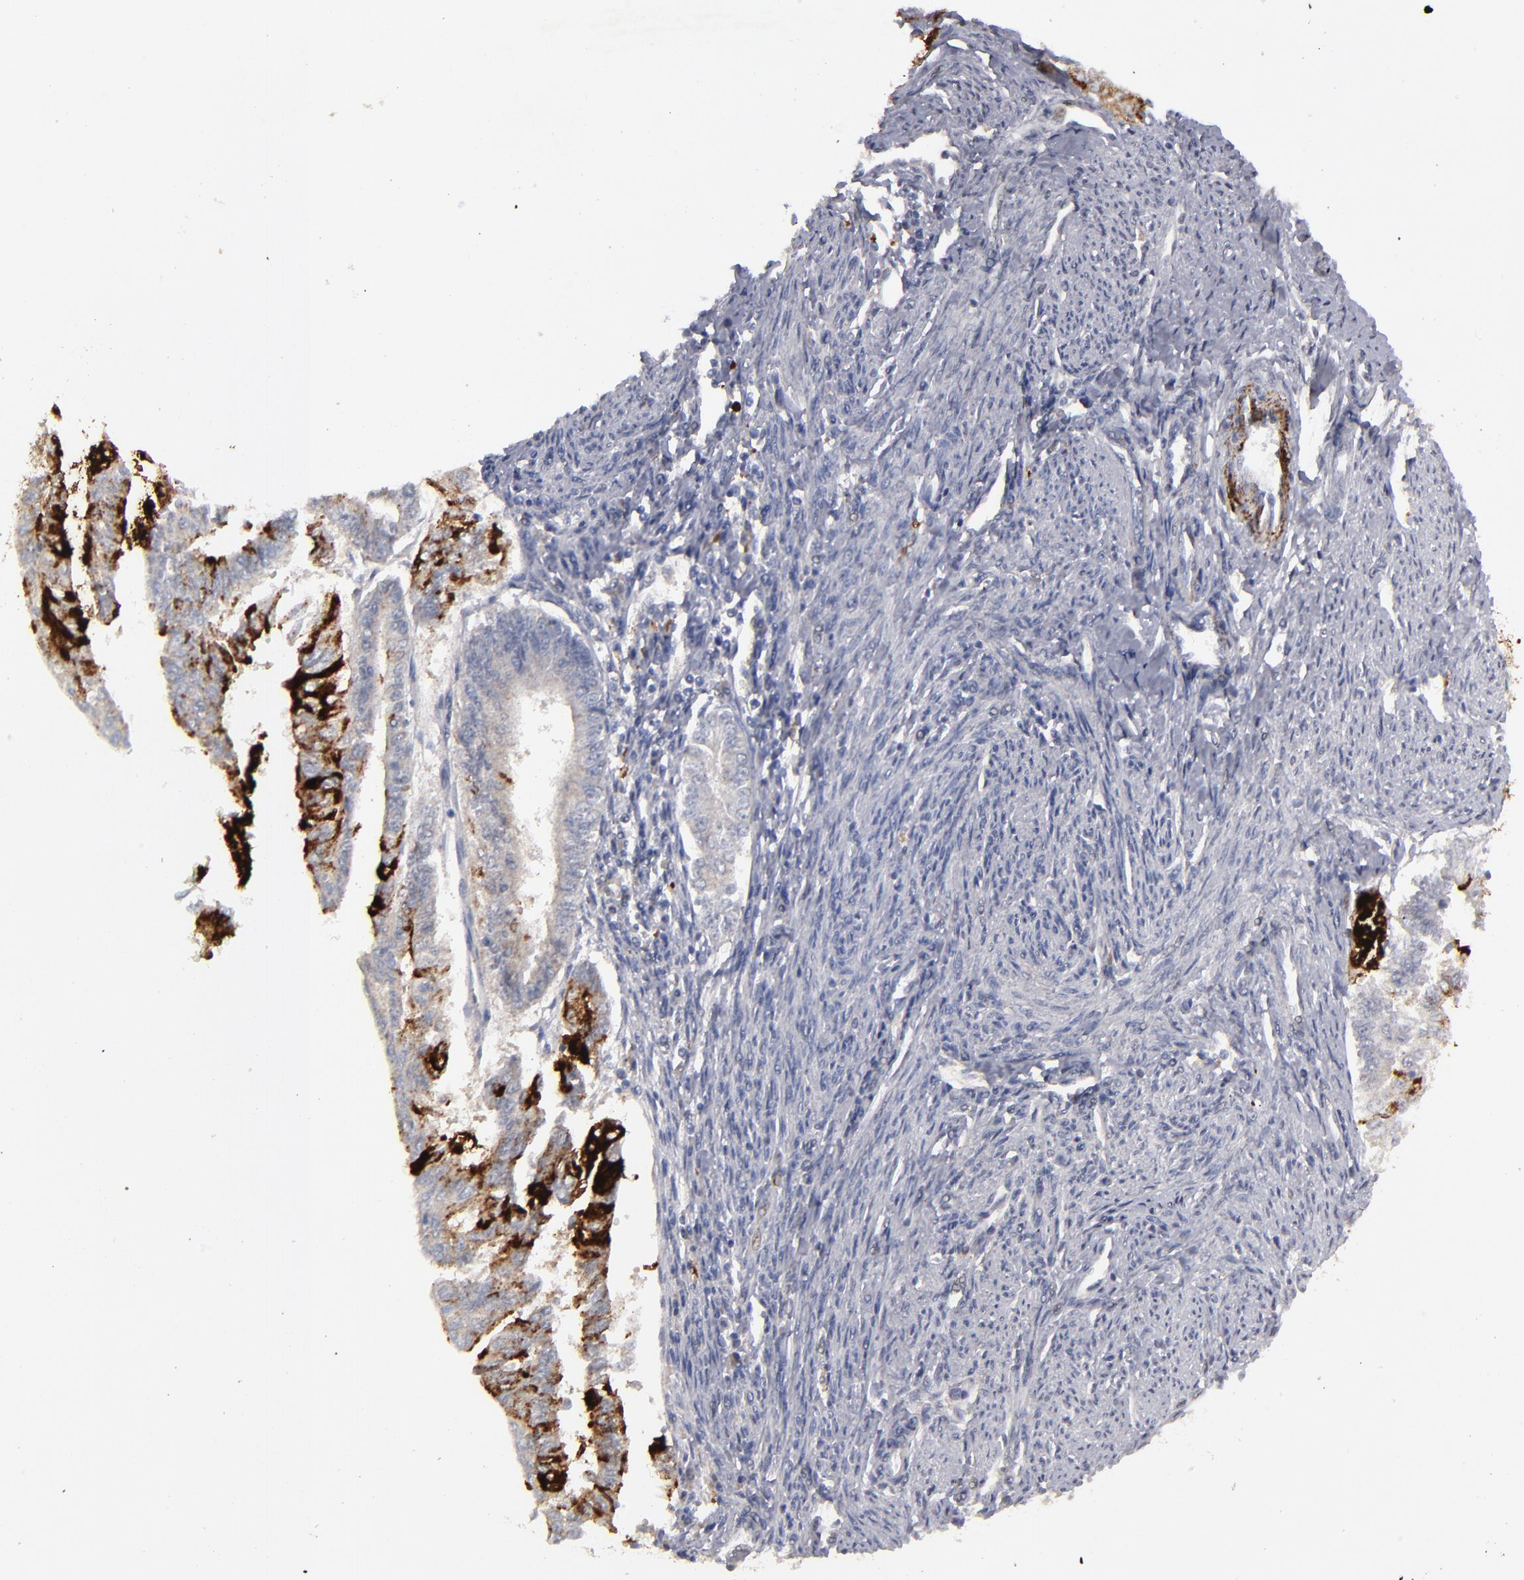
{"staining": {"intensity": "strong", "quantity": "25%-75%", "location": "cytoplasmic/membranous"}, "tissue": "endometrial cancer", "cell_type": "Tumor cells", "image_type": "cancer", "snomed": [{"axis": "morphology", "description": "Adenocarcinoma, NOS"}, {"axis": "topography", "description": "Endometrium"}], "caption": "A histopathology image showing strong cytoplasmic/membranous positivity in approximately 25%-75% of tumor cells in endometrial cancer, as visualized by brown immunohistochemical staining.", "gene": "GPM6B", "patient": {"sex": "female", "age": 66}}